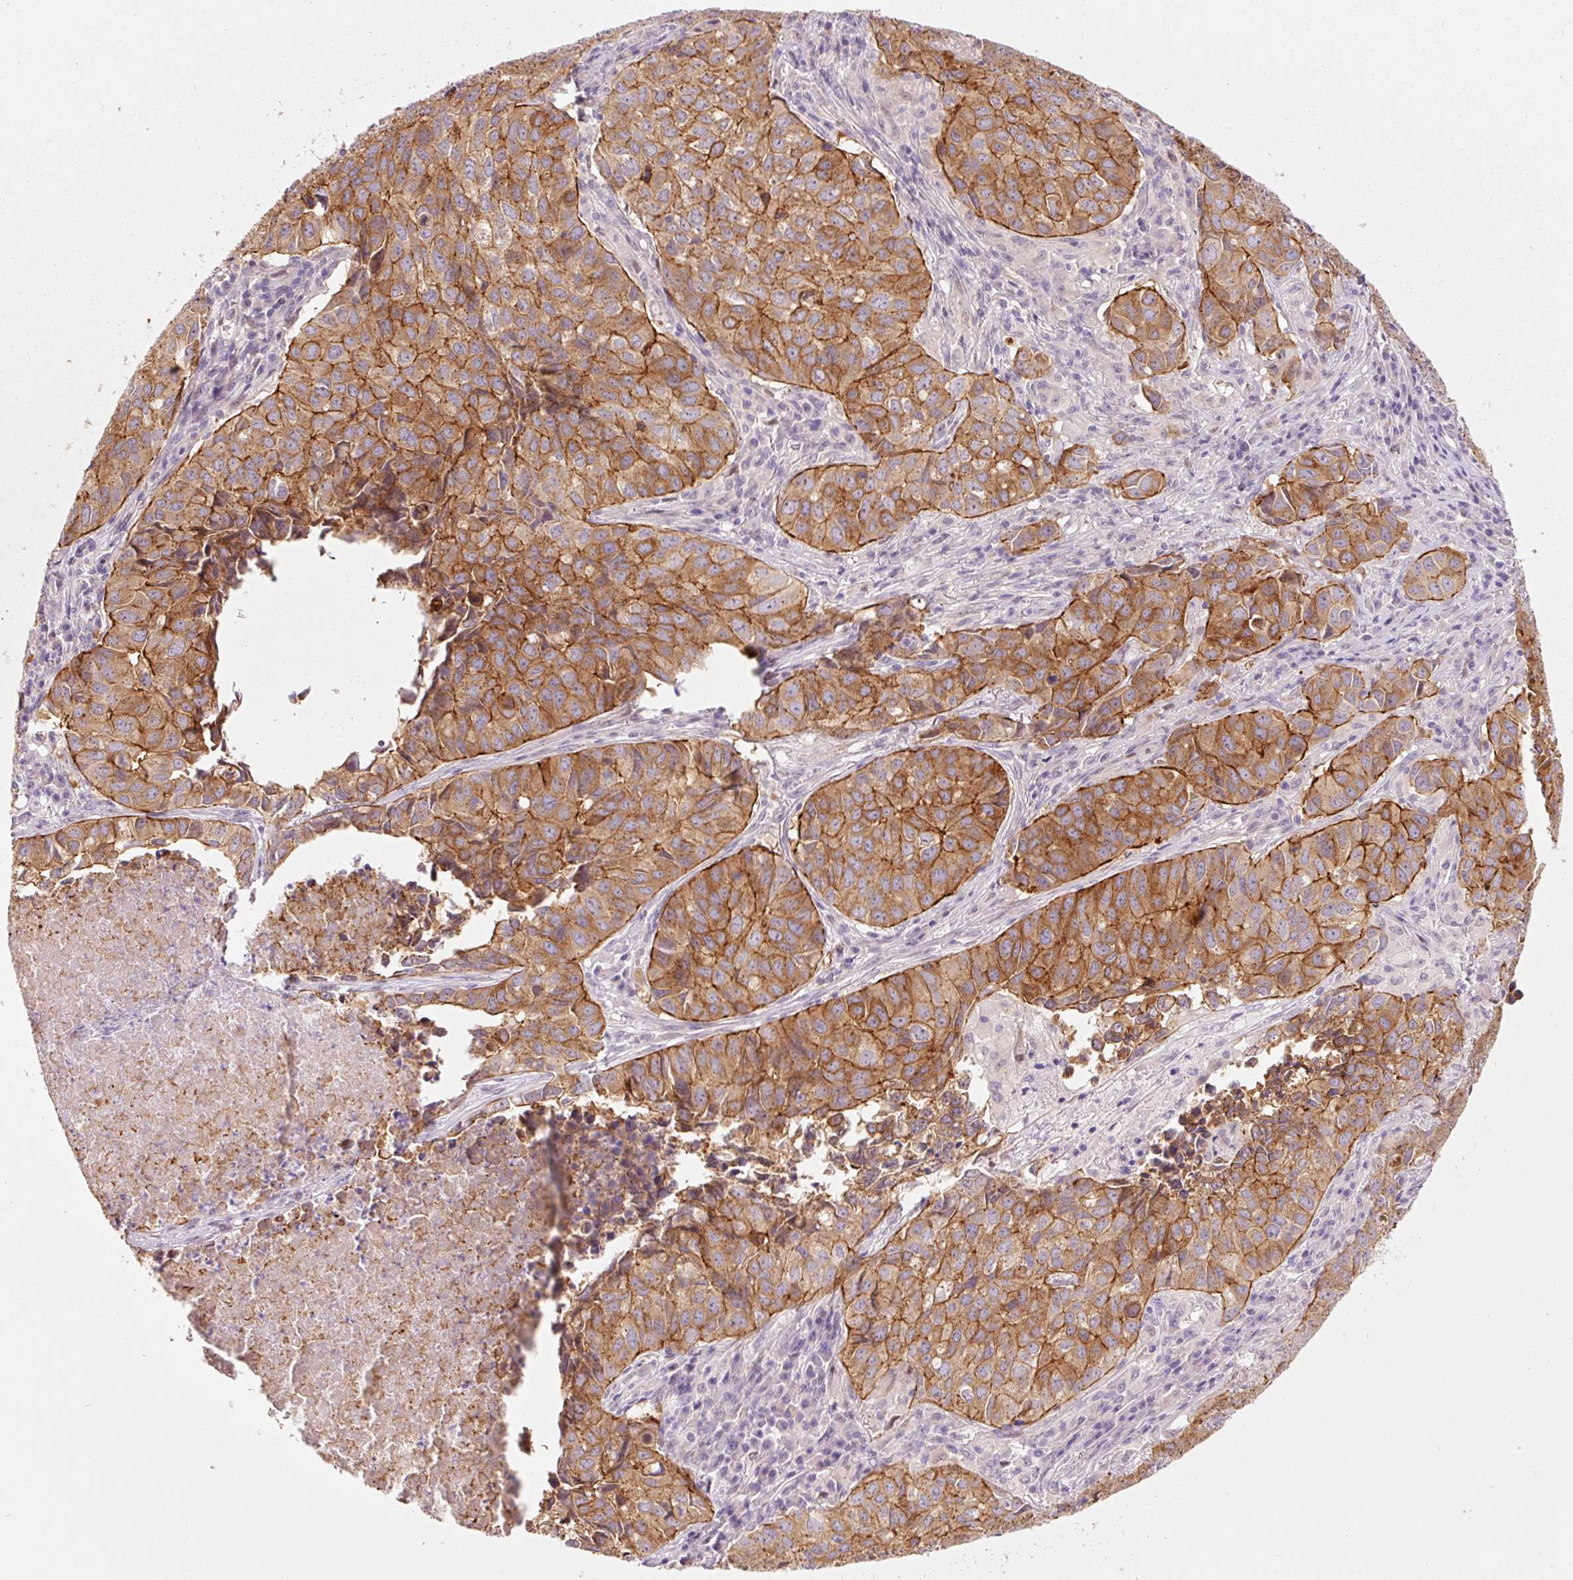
{"staining": {"intensity": "strong", "quantity": ">75%", "location": "cytoplasmic/membranous"}, "tissue": "lung cancer", "cell_type": "Tumor cells", "image_type": "cancer", "snomed": [{"axis": "morphology", "description": "Adenocarcinoma, NOS"}, {"axis": "topography", "description": "Lung"}], "caption": "A high amount of strong cytoplasmic/membranous expression is identified in about >75% of tumor cells in lung cancer (adenocarcinoma) tissue.", "gene": "DAPP1", "patient": {"sex": "female", "age": 50}}